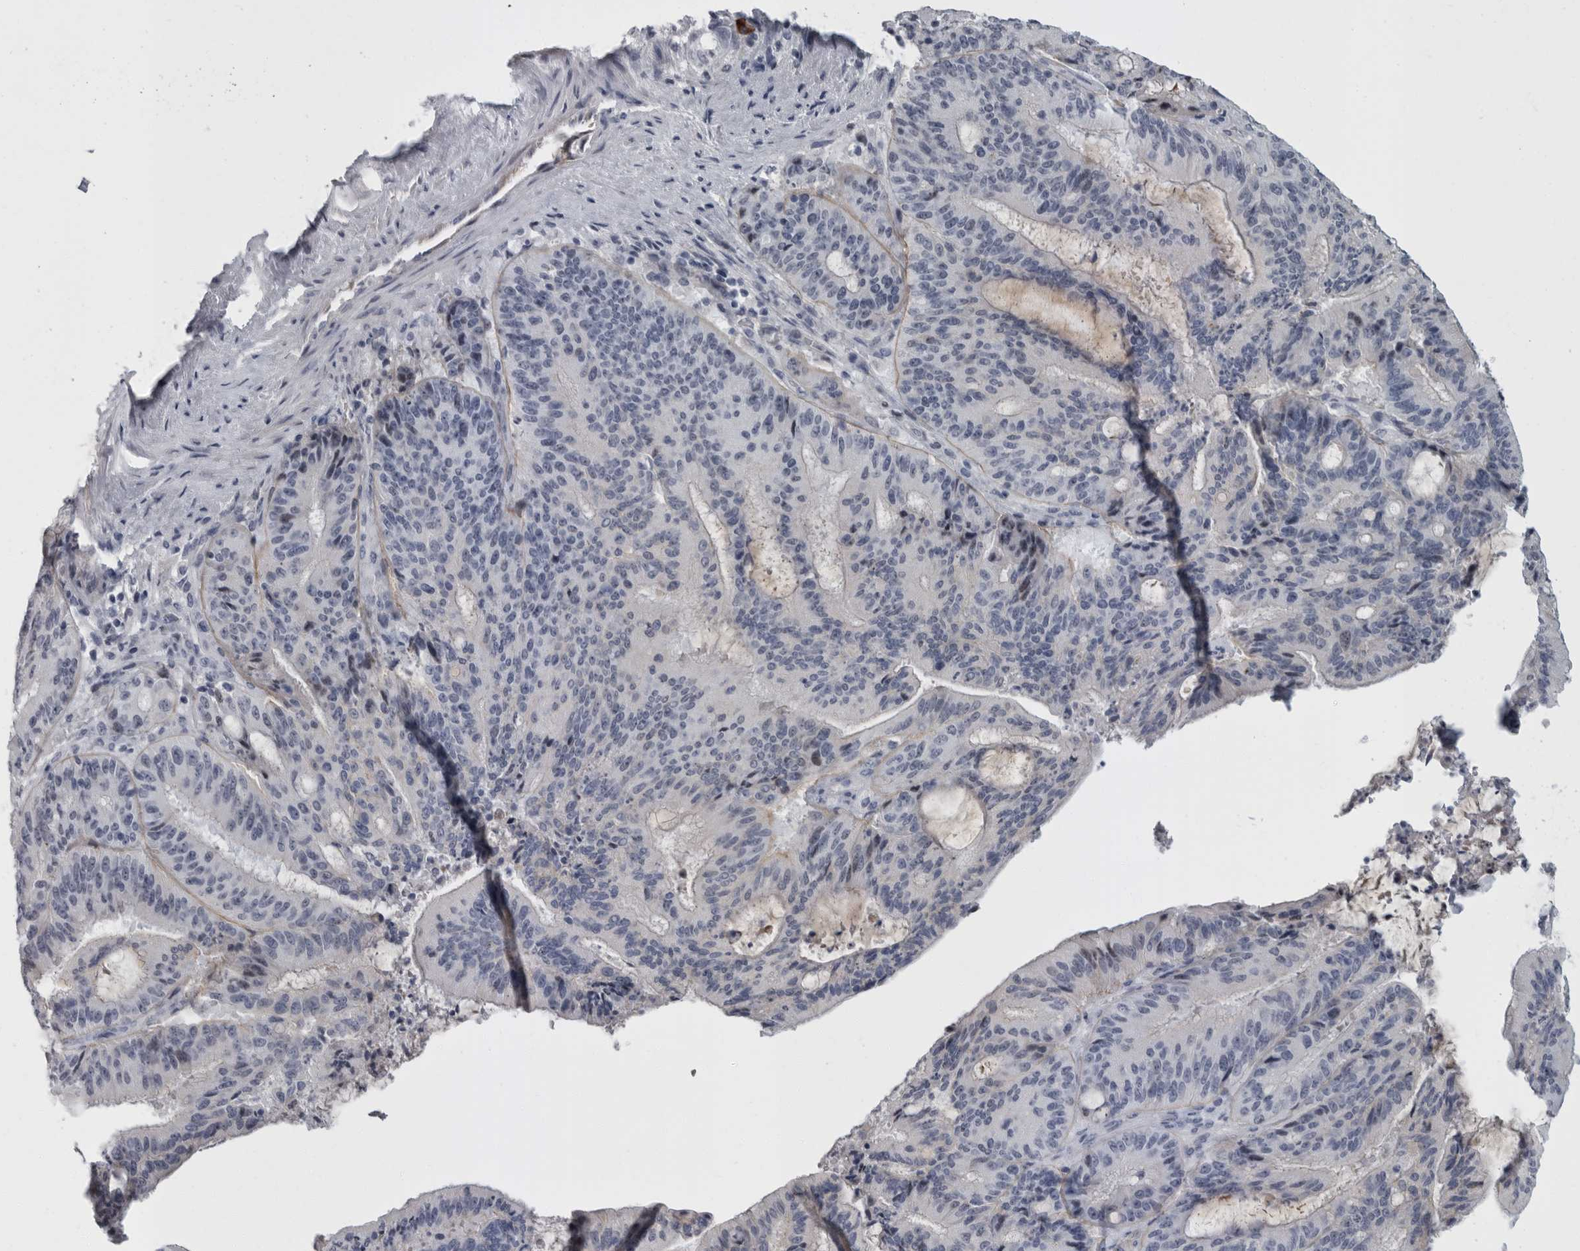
{"staining": {"intensity": "negative", "quantity": "none", "location": "none"}, "tissue": "liver cancer", "cell_type": "Tumor cells", "image_type": "cancer", "snomed": [{"axis": "morphology", "description": "Normal tissue, NOS"}, {"axis": "morphology", "description": "Cholangiocarcinoma"}, {"axis": "topography", "description": "Liver"}, {"axis": "topography", "description": "Peripheral nerve tissue"}], "caption": "This micrograph is of cholangiocarcinoma (liver) stained with immunohistochemistry to label a protein in brown with the nuclei are counter-stained blue. There is no expression in tumor cells. The staining is performed using DAB (3,3'-diaminobenzidine) brown chromogen with nuclei counter-stained in using hematoxylin.", "gene": "SLC25A39", "patient": {"sex": "female", "age": 73}}